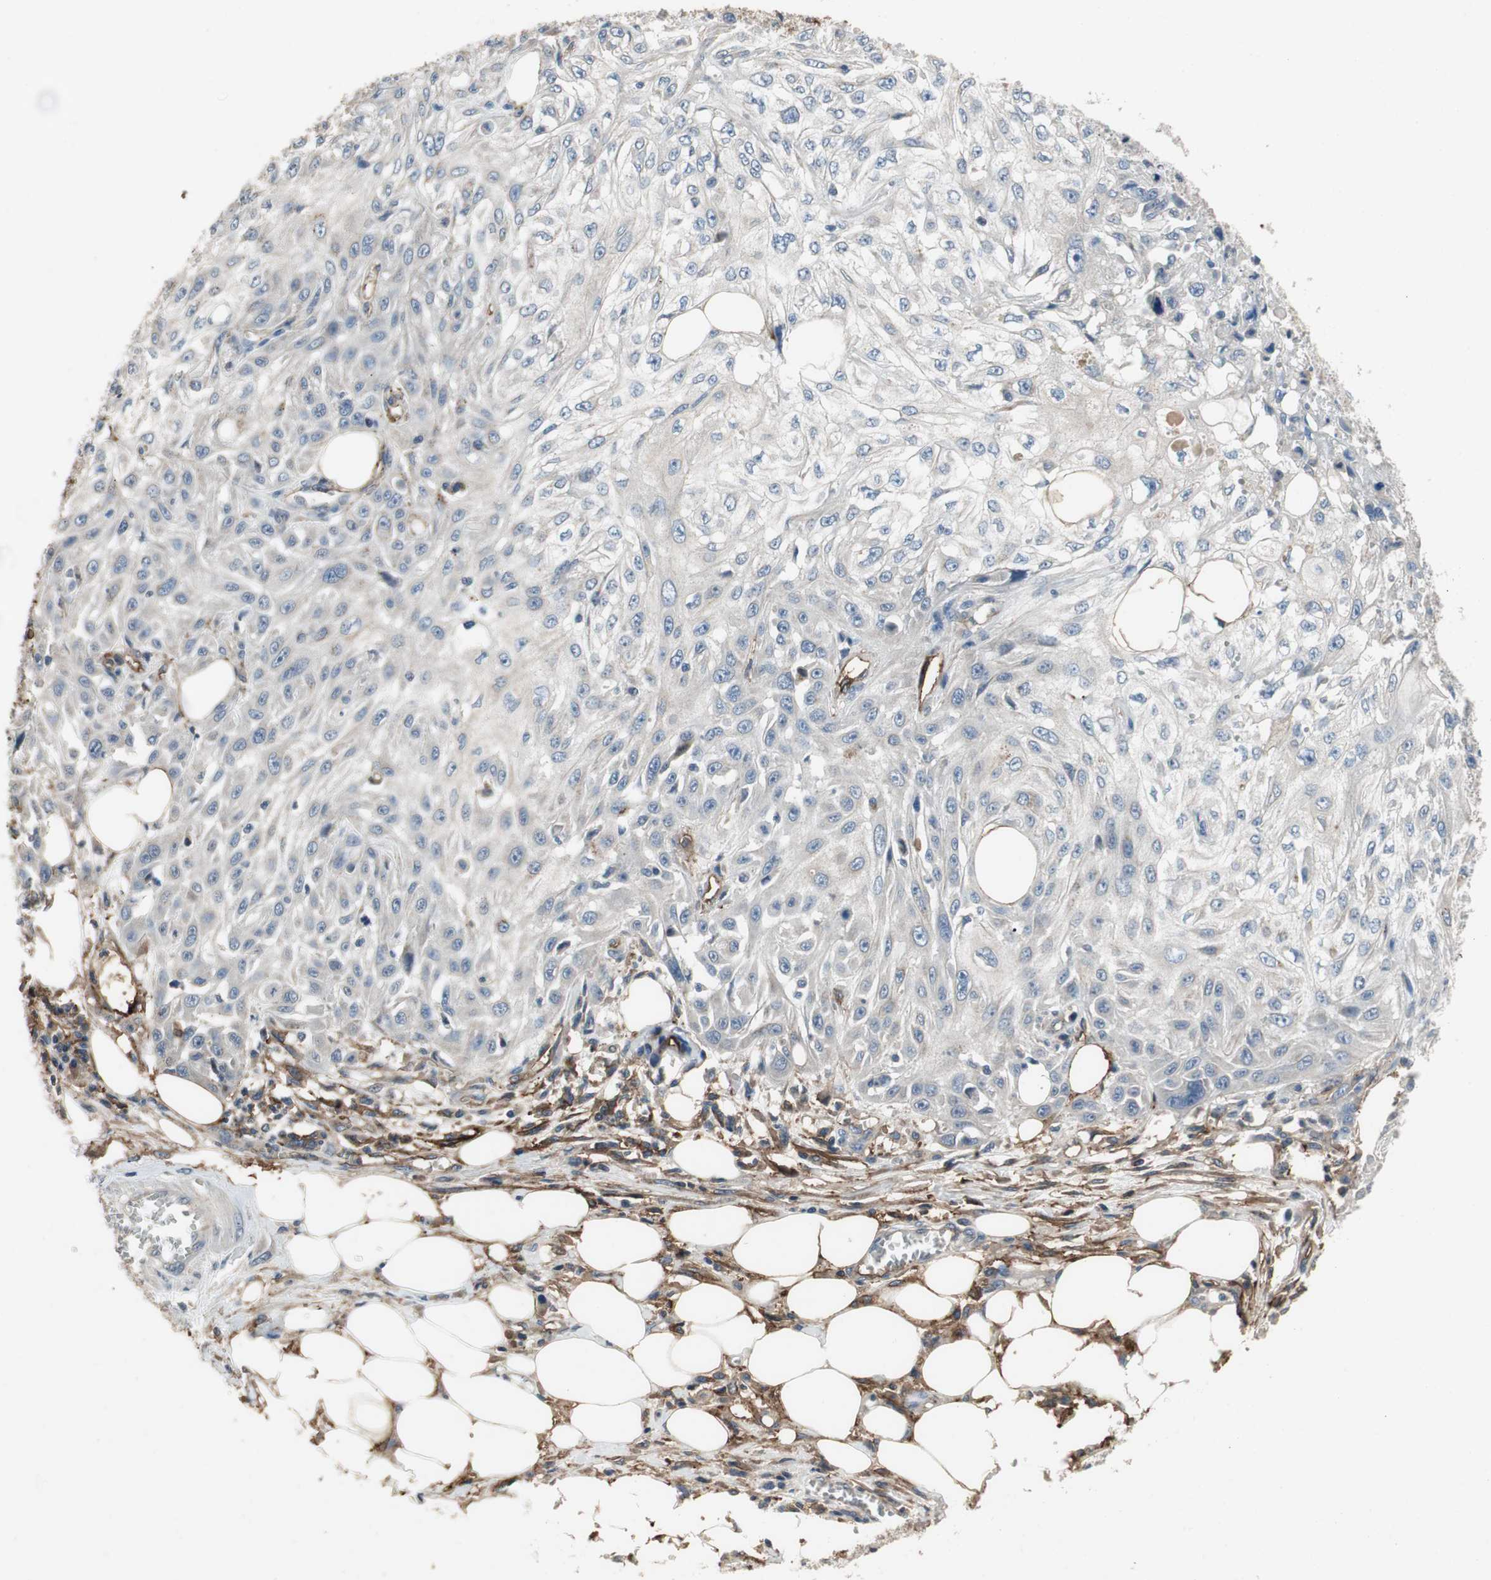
{"staining": {"intensity": "negative", "quantity": "none", "location": "none"}, "tissue": "skin cancer", "cell_type": "Tumor cells", "image_type": "cancer", "snomed": [{"axis": "morphology", "description": "Squamous cell carcinoma, NOS"}, {"axis": "topography", "description": "Skin"}], "caption": "Immunohistochemistry (IHC) histopathology image of neoplastic tissue: human squamous cell carcinoma (skin) stained with DAB (3,3'-diaminobenzidine) demonstrates no significant protein expression in tumor cells. The staining was performed using DAB to visualize the protein expression in brown, while the nuclei were stained in blue with hematoxylin (Magnification: 20x).", "gene": "ALPL", "patient": {"sex": "male", "age": 75}}